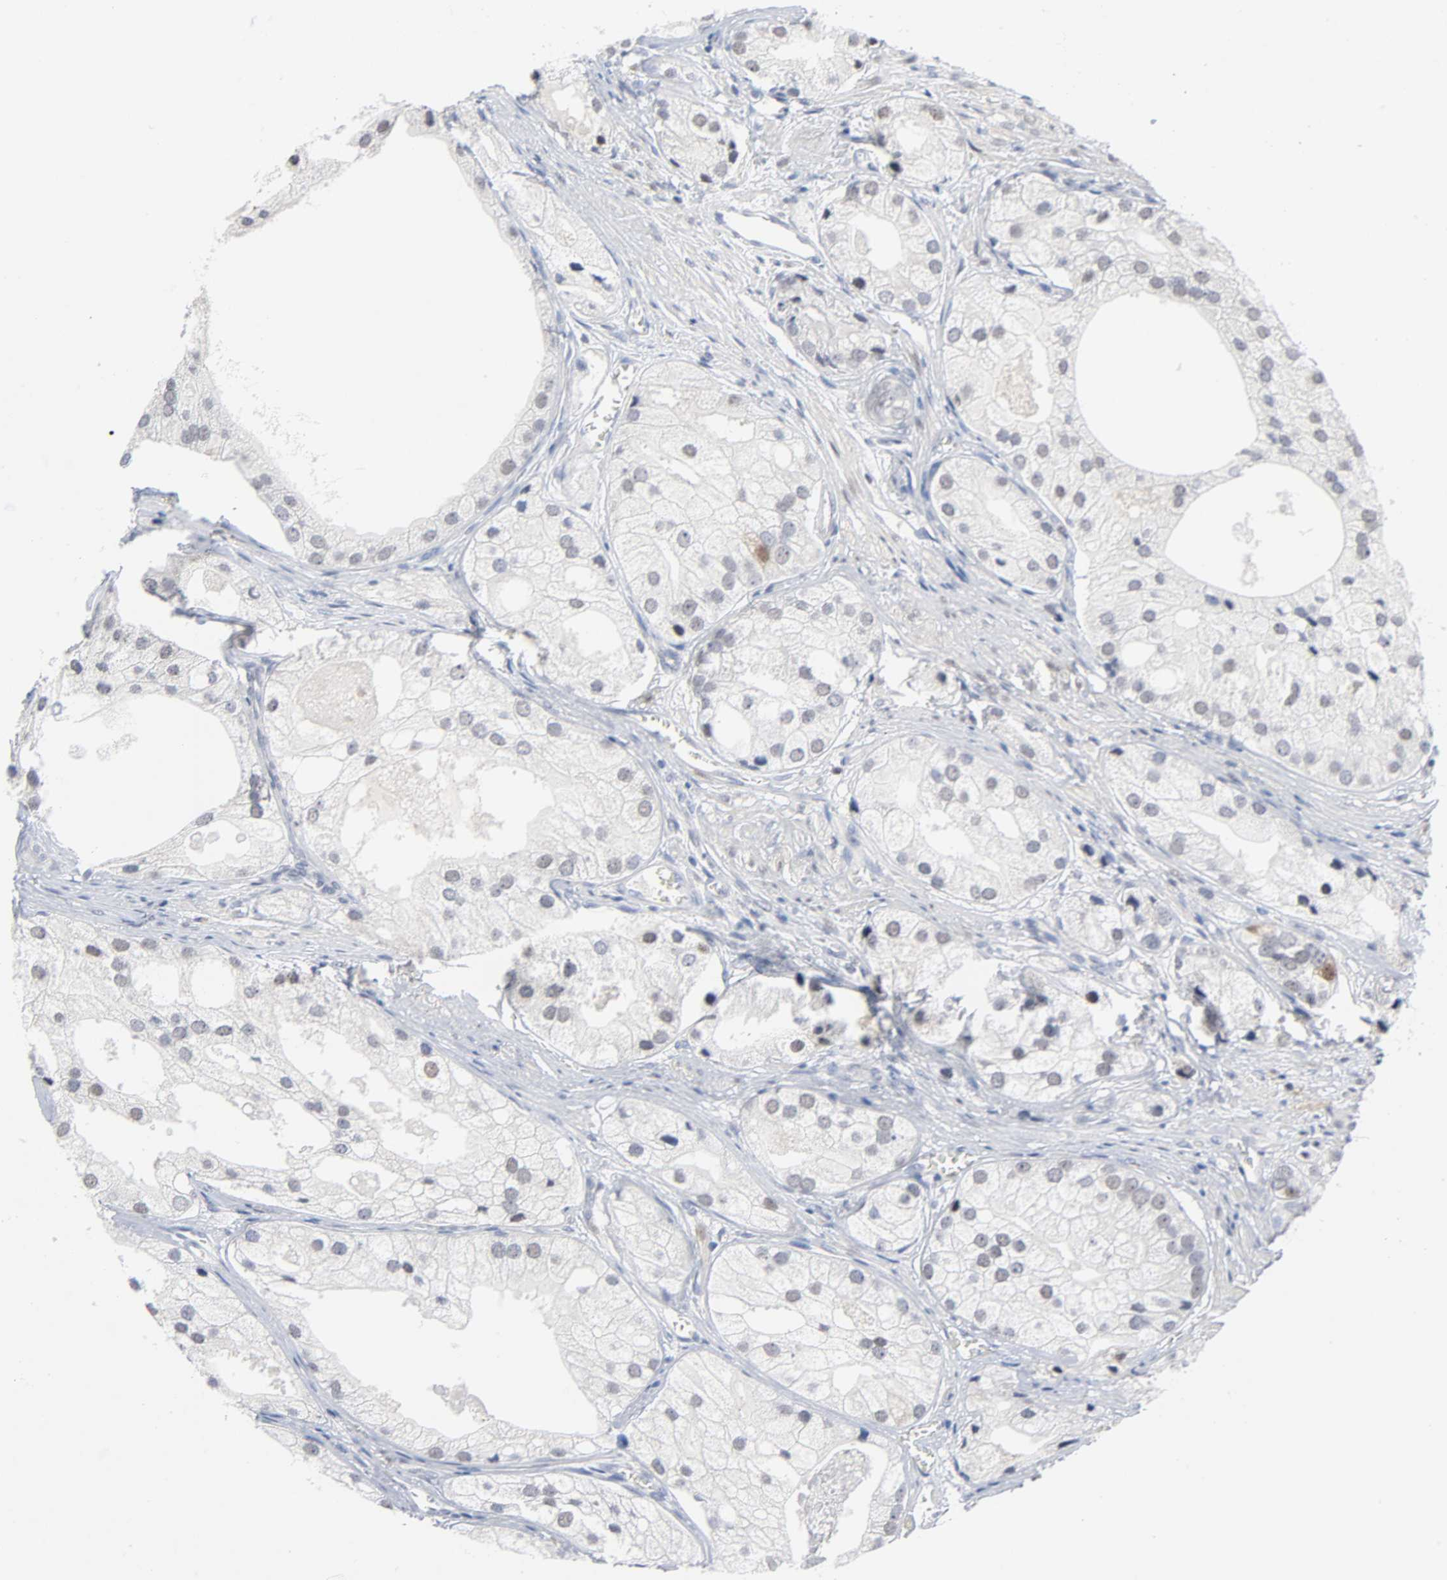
{"staining": {"intensity": "negative", "quantity": "none", "location": "none"}, "tissue": "prostate cancer", "cell_type": "Tumor cells", "image_type": "cancer", "snomed": [{"axis": "morphology", "description": "Adenocarcinoma, Low grade"}, {"axis": "topography", "description": "Prostate"}], "caption": "This is an immunohistochemistry photomicrograph of human adenocarcinoma (low-grade) (prostate). There is no expression in tumor cells.", "gene": "WEE1", "patient": {"sex": "male", "age": 69}}